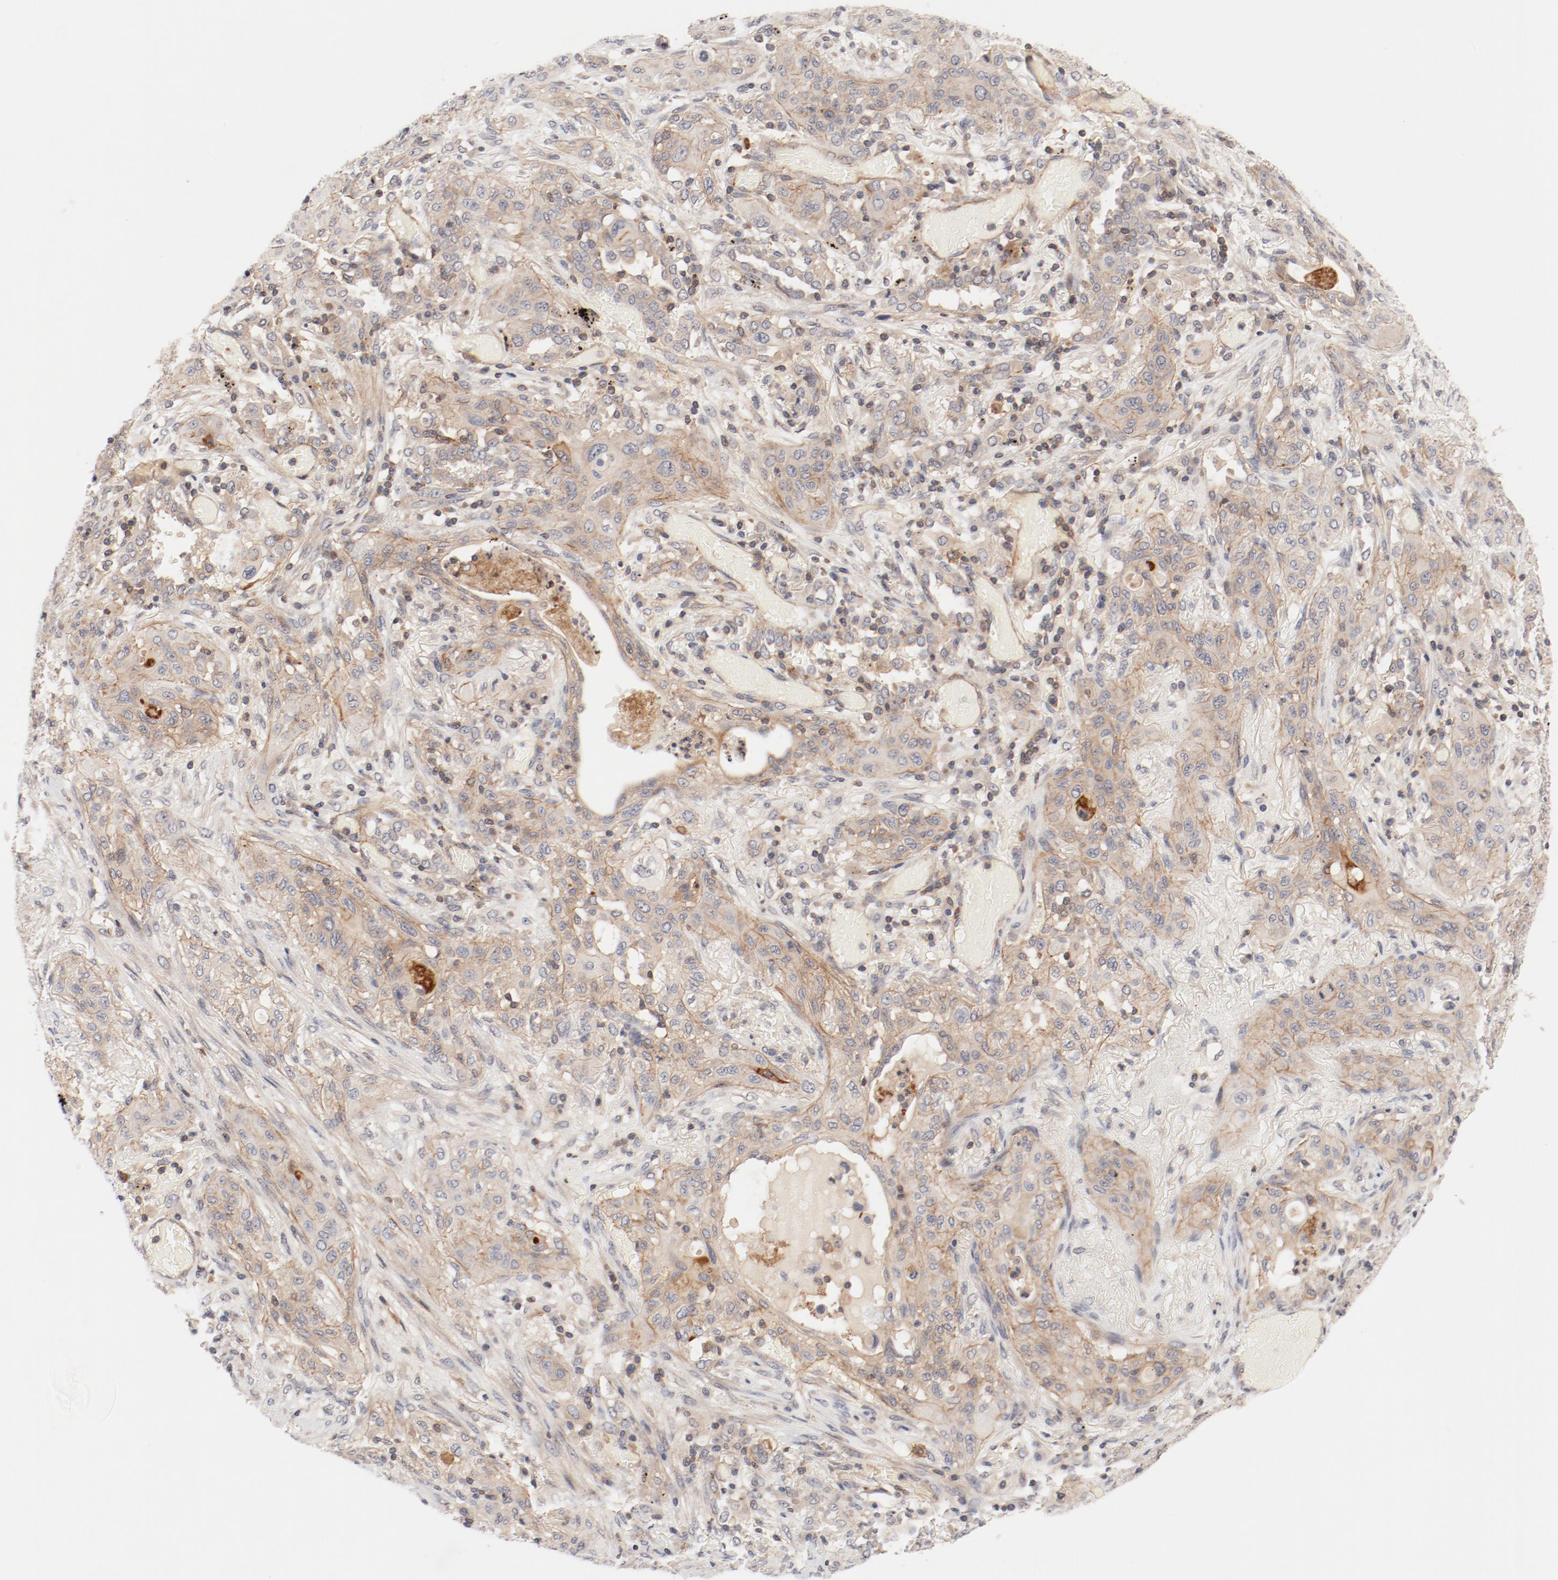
{"staining": {"intensity": "moderate", "quantity": "25%-75%", "location": "cytoplasmic/membranous"}, "tissue": "lung cancer", "cell_type": "Tumor cells", "image_type": "cancer", "snomed": [{"axis": "morphology", "description": "Squamous cell carcinoma, NOS"}, {"axis": "topography", "description": "Lung"}], "caption": "Tumor cells exhibit medium levels of moderate cytoplasmic/membranous expression in about 25%-75% of cells in squamous cell carcinoma (lung). (brown staining indicates protein expression, while blue staining denotes nuclei).", "gene": "ZNF267", "patient": {"sex": "female", "age": 47}}